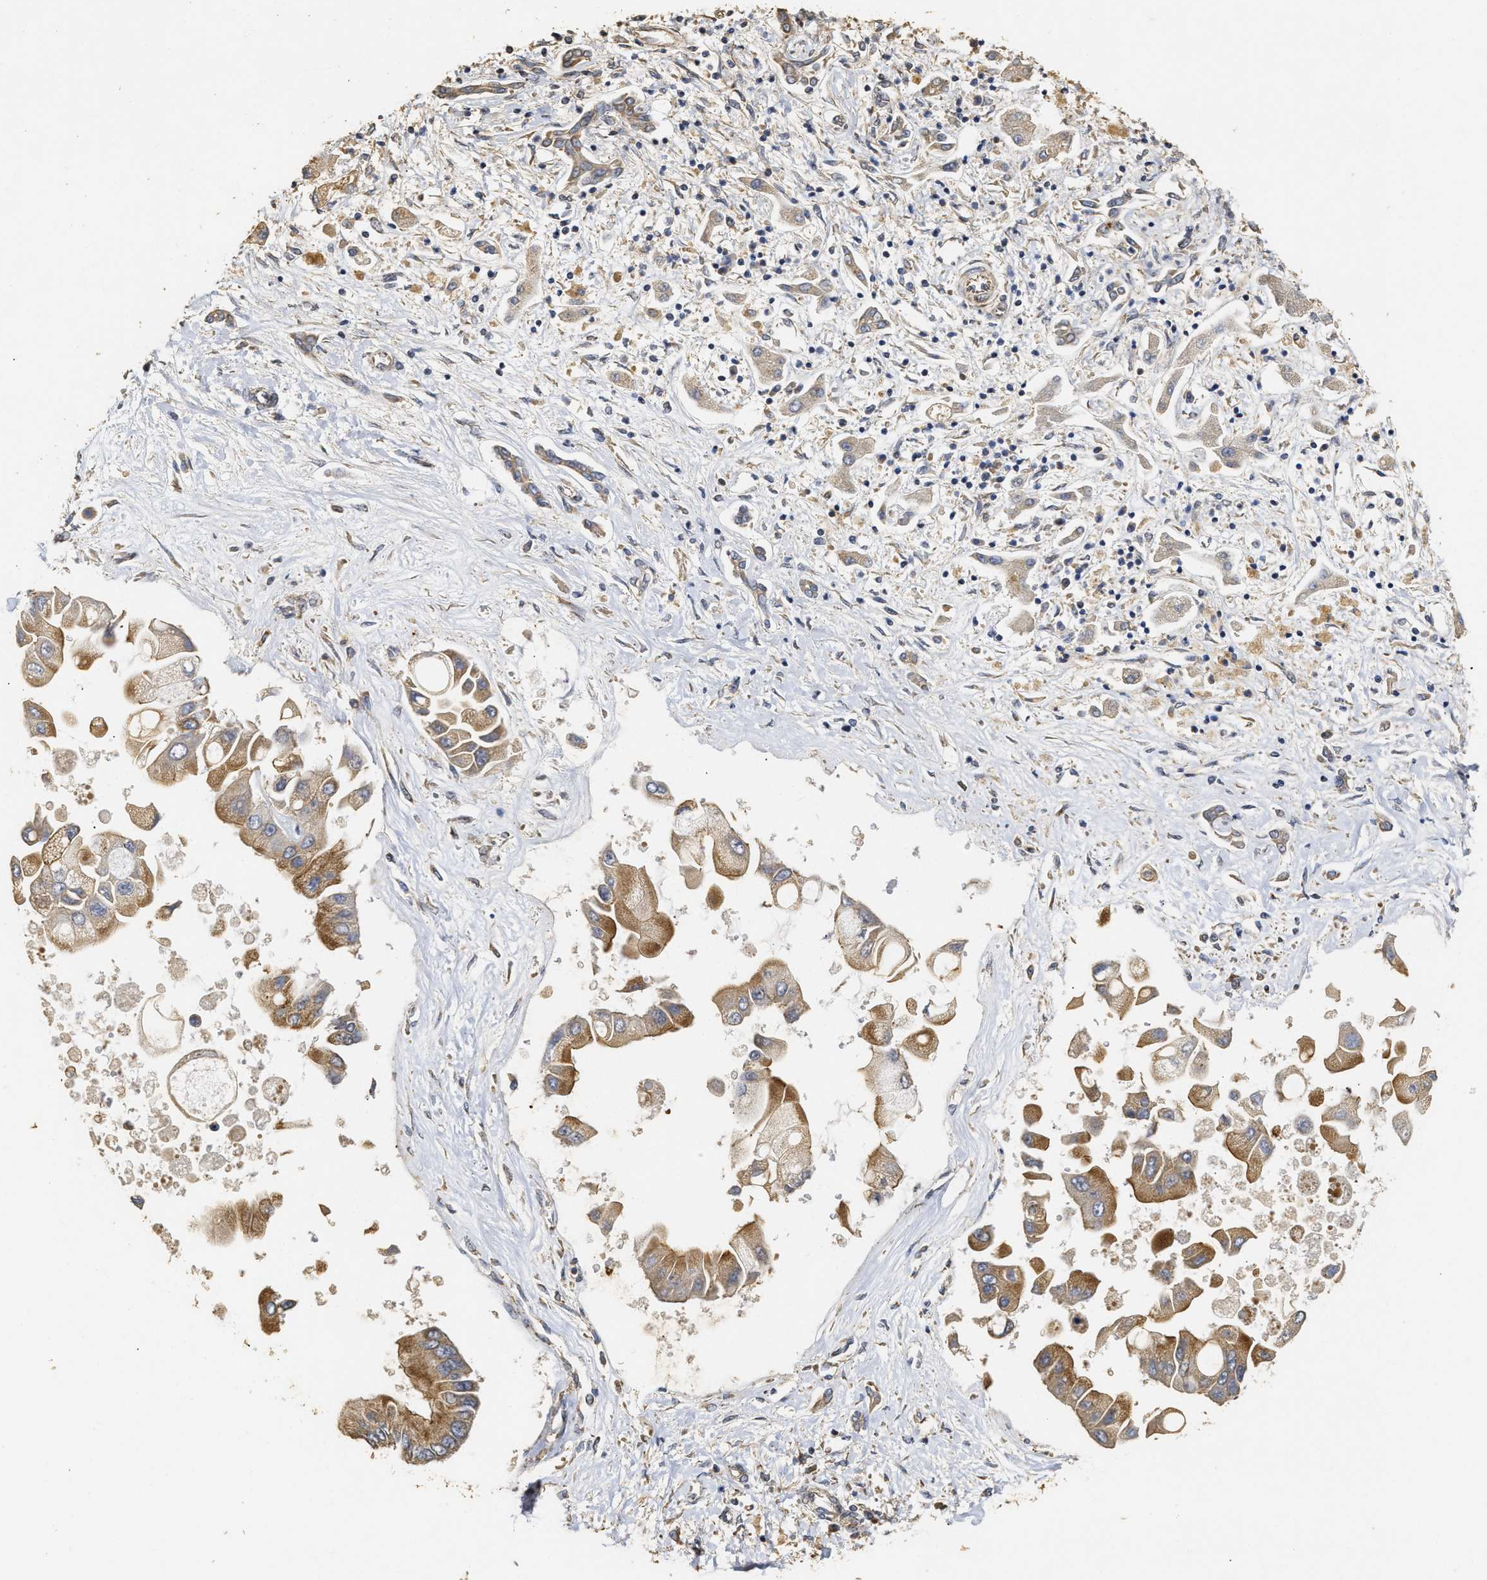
{"staining": {"intensity": "moderate", "quantity": ">75%", "location": "cytoplasmic/membranous"}, "tissue": "liver cancer", "cell_type": "Tumor cells", "image_type": "cancer", "snomed": [{"axis": "morphology", "description": "Cholangiocarcinoma"}, {"axis": "topography", "description": "Liver"}], "caption": "High-power microscopy captured an immunohistochemistry (IHC) histopathology image of liver cancer (cholangiocarcinoma), revealing moderate cytoplasmic/membranous positivity in approximately >75% of tumor cells.", "gene": "NAV1", "patient": {"sex": "male", "age": 50}}